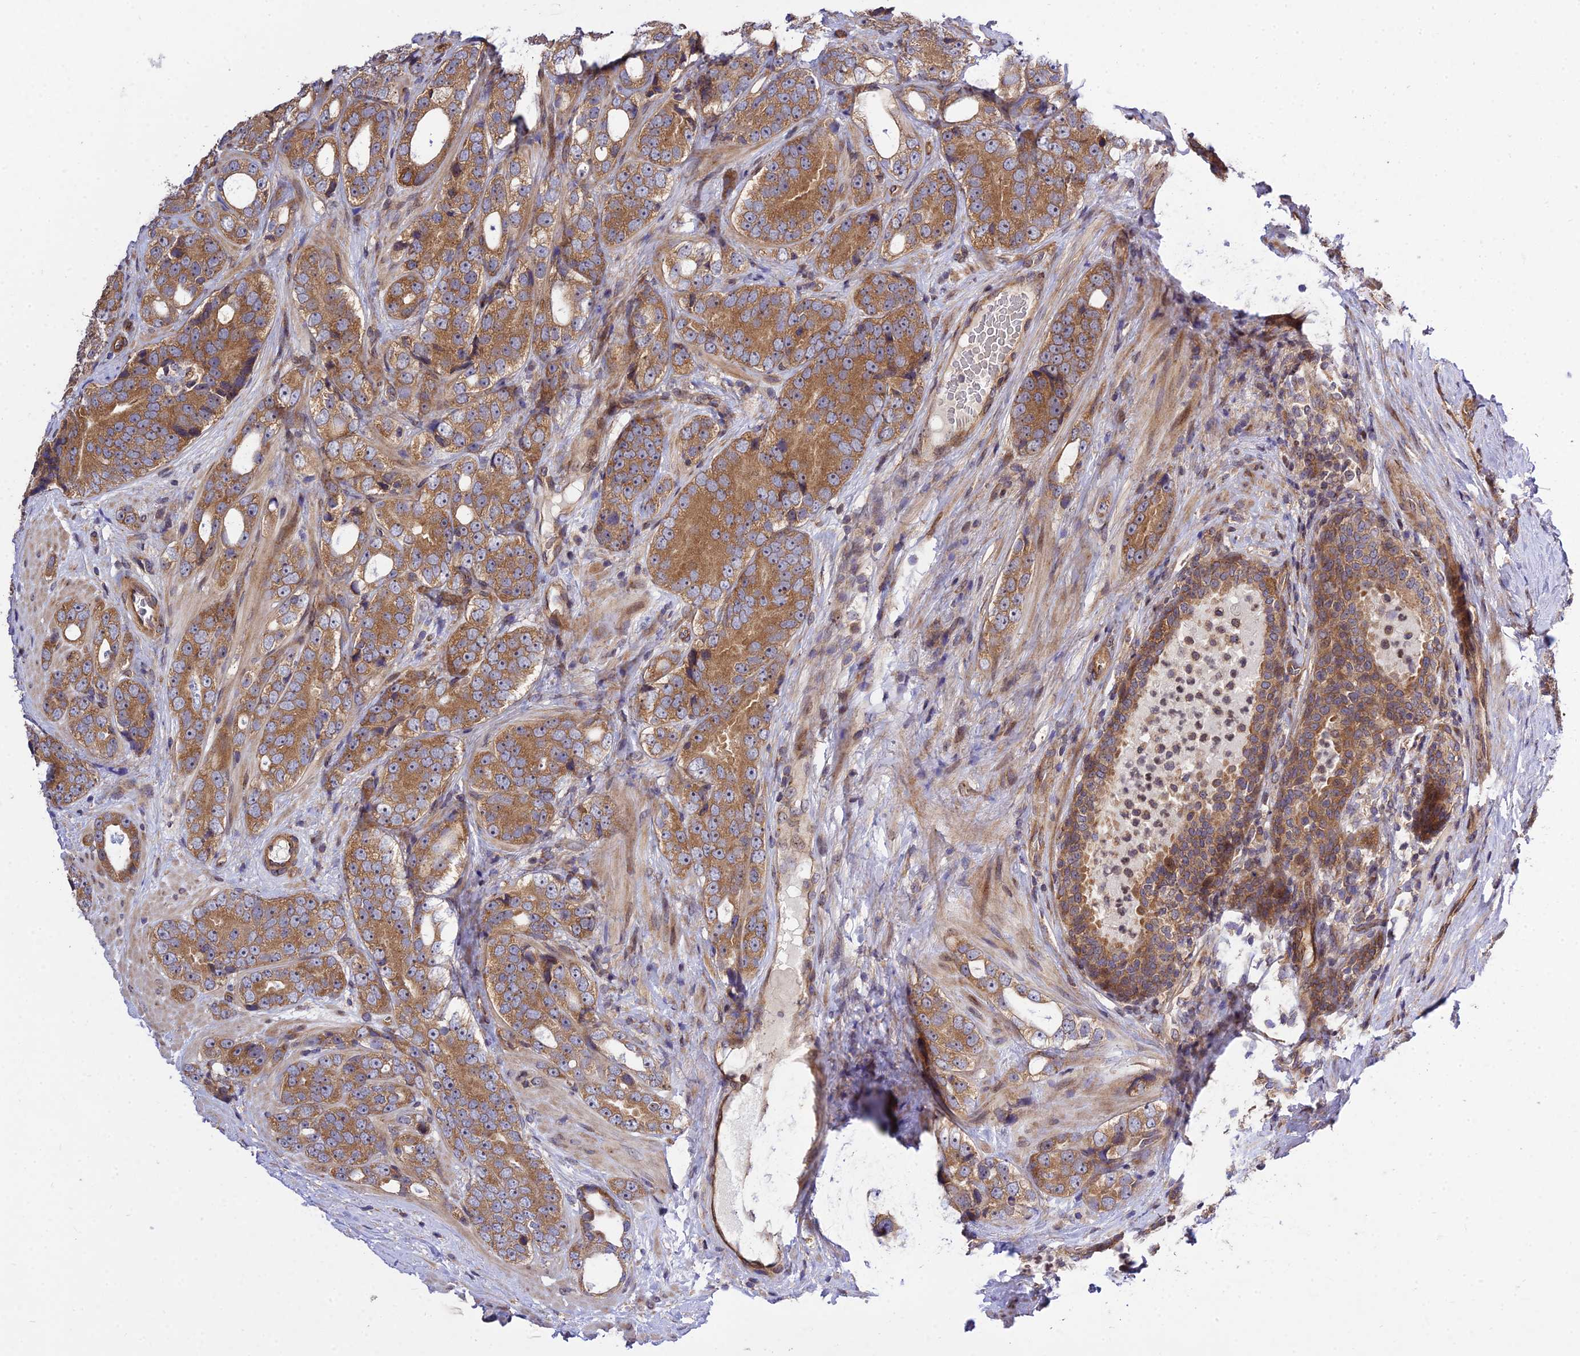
{"staining": {"intensity": "moderate", "quantity": ">75%", "location": "cytoplasmic/membranous"}, "tissue": "prostate cancer", "cell_type": "Tumor cells", "image_type": "cancer", "snomed": [{"axis": "morphology", "description": "Adenocarcinoma, High grade"}, {"axis": "topography", "description": "Prostate"}], "caption": "Adenocarcinoma (high-grade) (prostate) stained with DAB (3,3'-diaminobenzidine) IHC displays medium levels of moderate cytoplasmic/membranous expression in about >75% of tumor cells. The staining is performed using DAB (3,3'-diaminobenzidine) brown chromogen to label protein expression. The nuclei are counter-stained blue using hematoxylin.", "gene": "SMG6", "patient": {"sex": "male", "age": 56}}